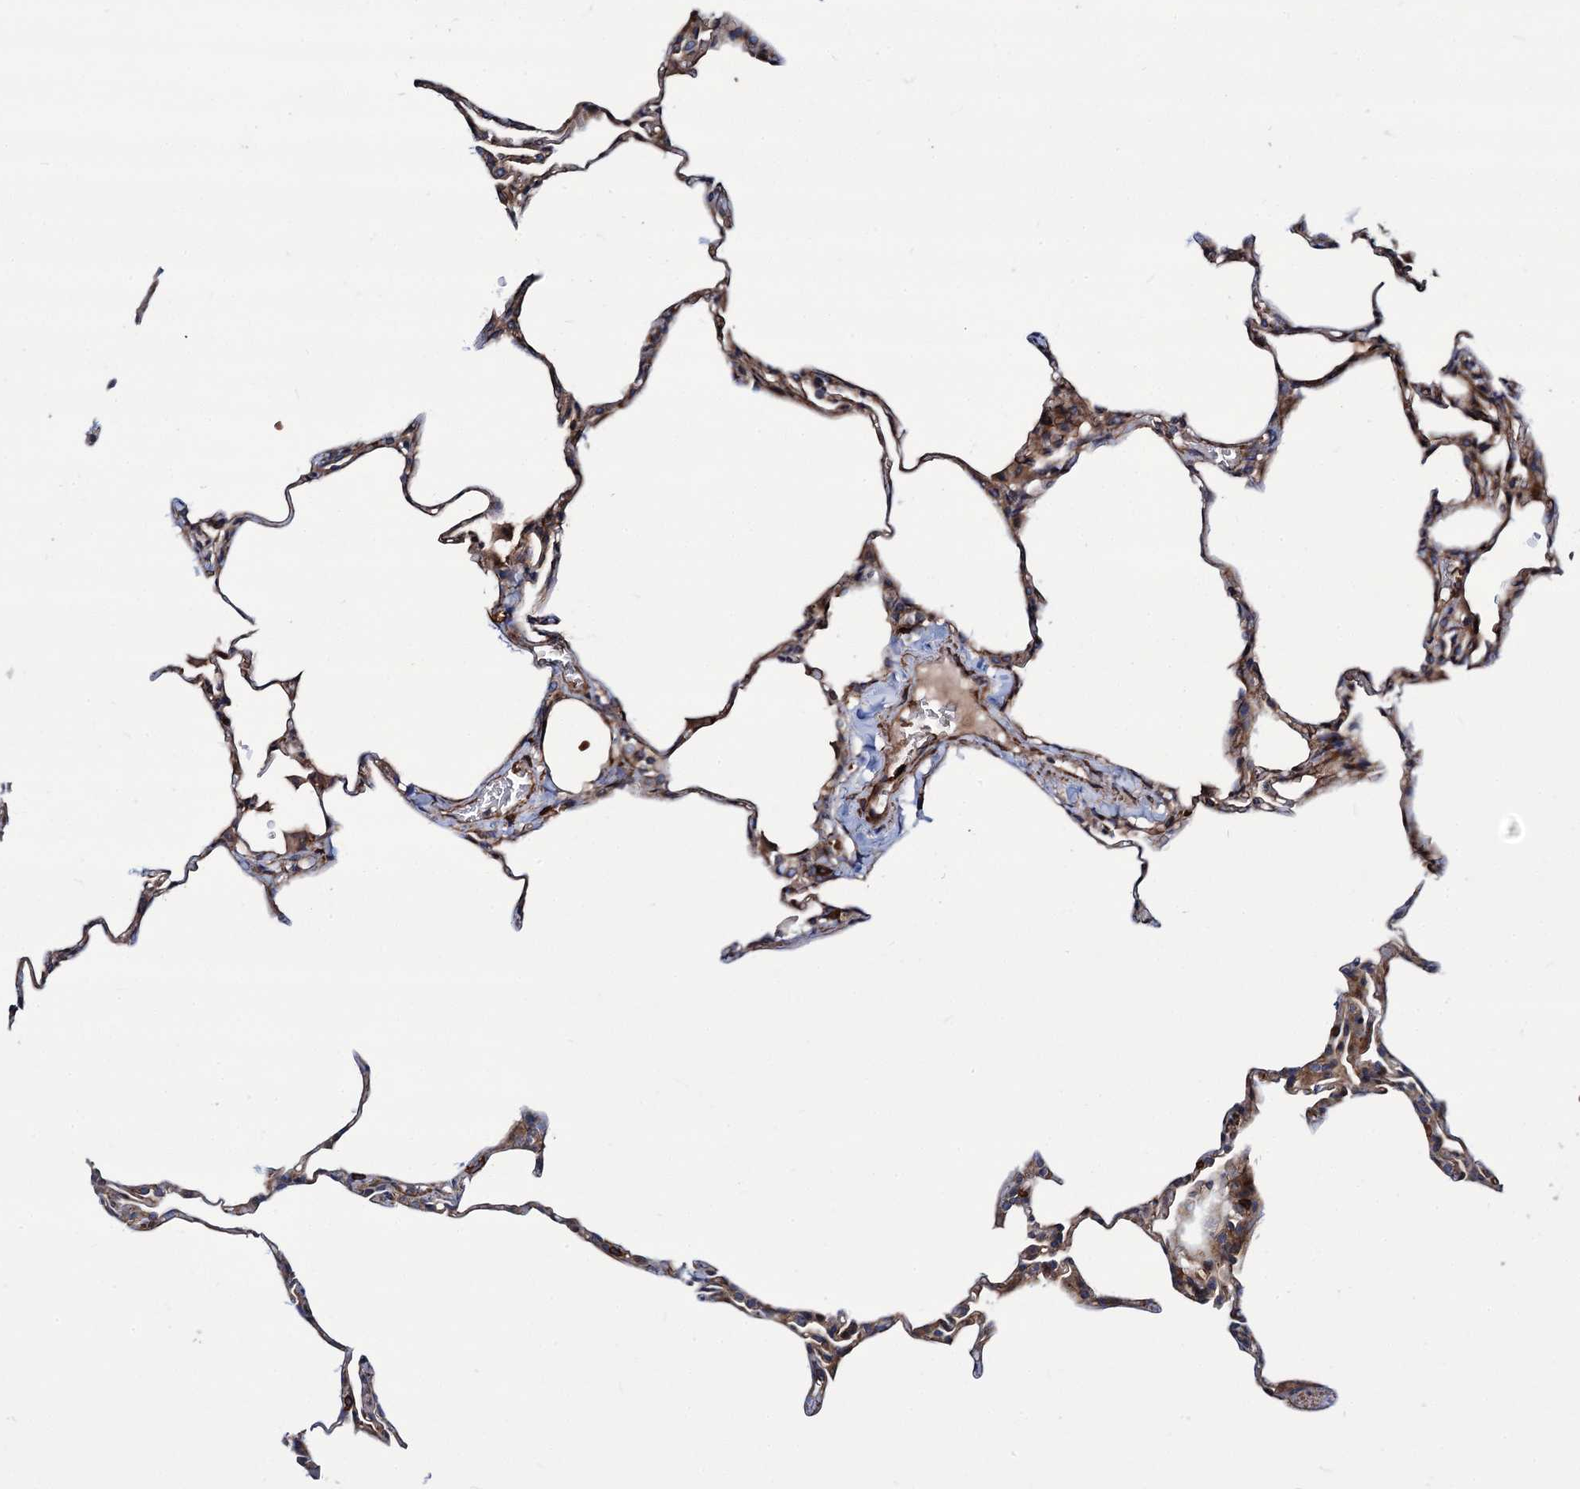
{"staining": {"intensity": "weak", "quantity": "25%-75%", "location": "cytoplasmic/membranous"}, "tissue": "lung", "cell_type": "Alveolar cells", "image_type": "normal", "snomed": [{"axis": "morphology", "description": "Normal tissue, NOS"}, {"axis": "topography", "description": "Lung"}], "caption": "Protein staining shows weak cytoplasmic/membranous positivity in approximately 25%-75% of alveolar cells in normal lung.", "gene": "KXD1", "patient": {"sex": "male", "age": 20}}